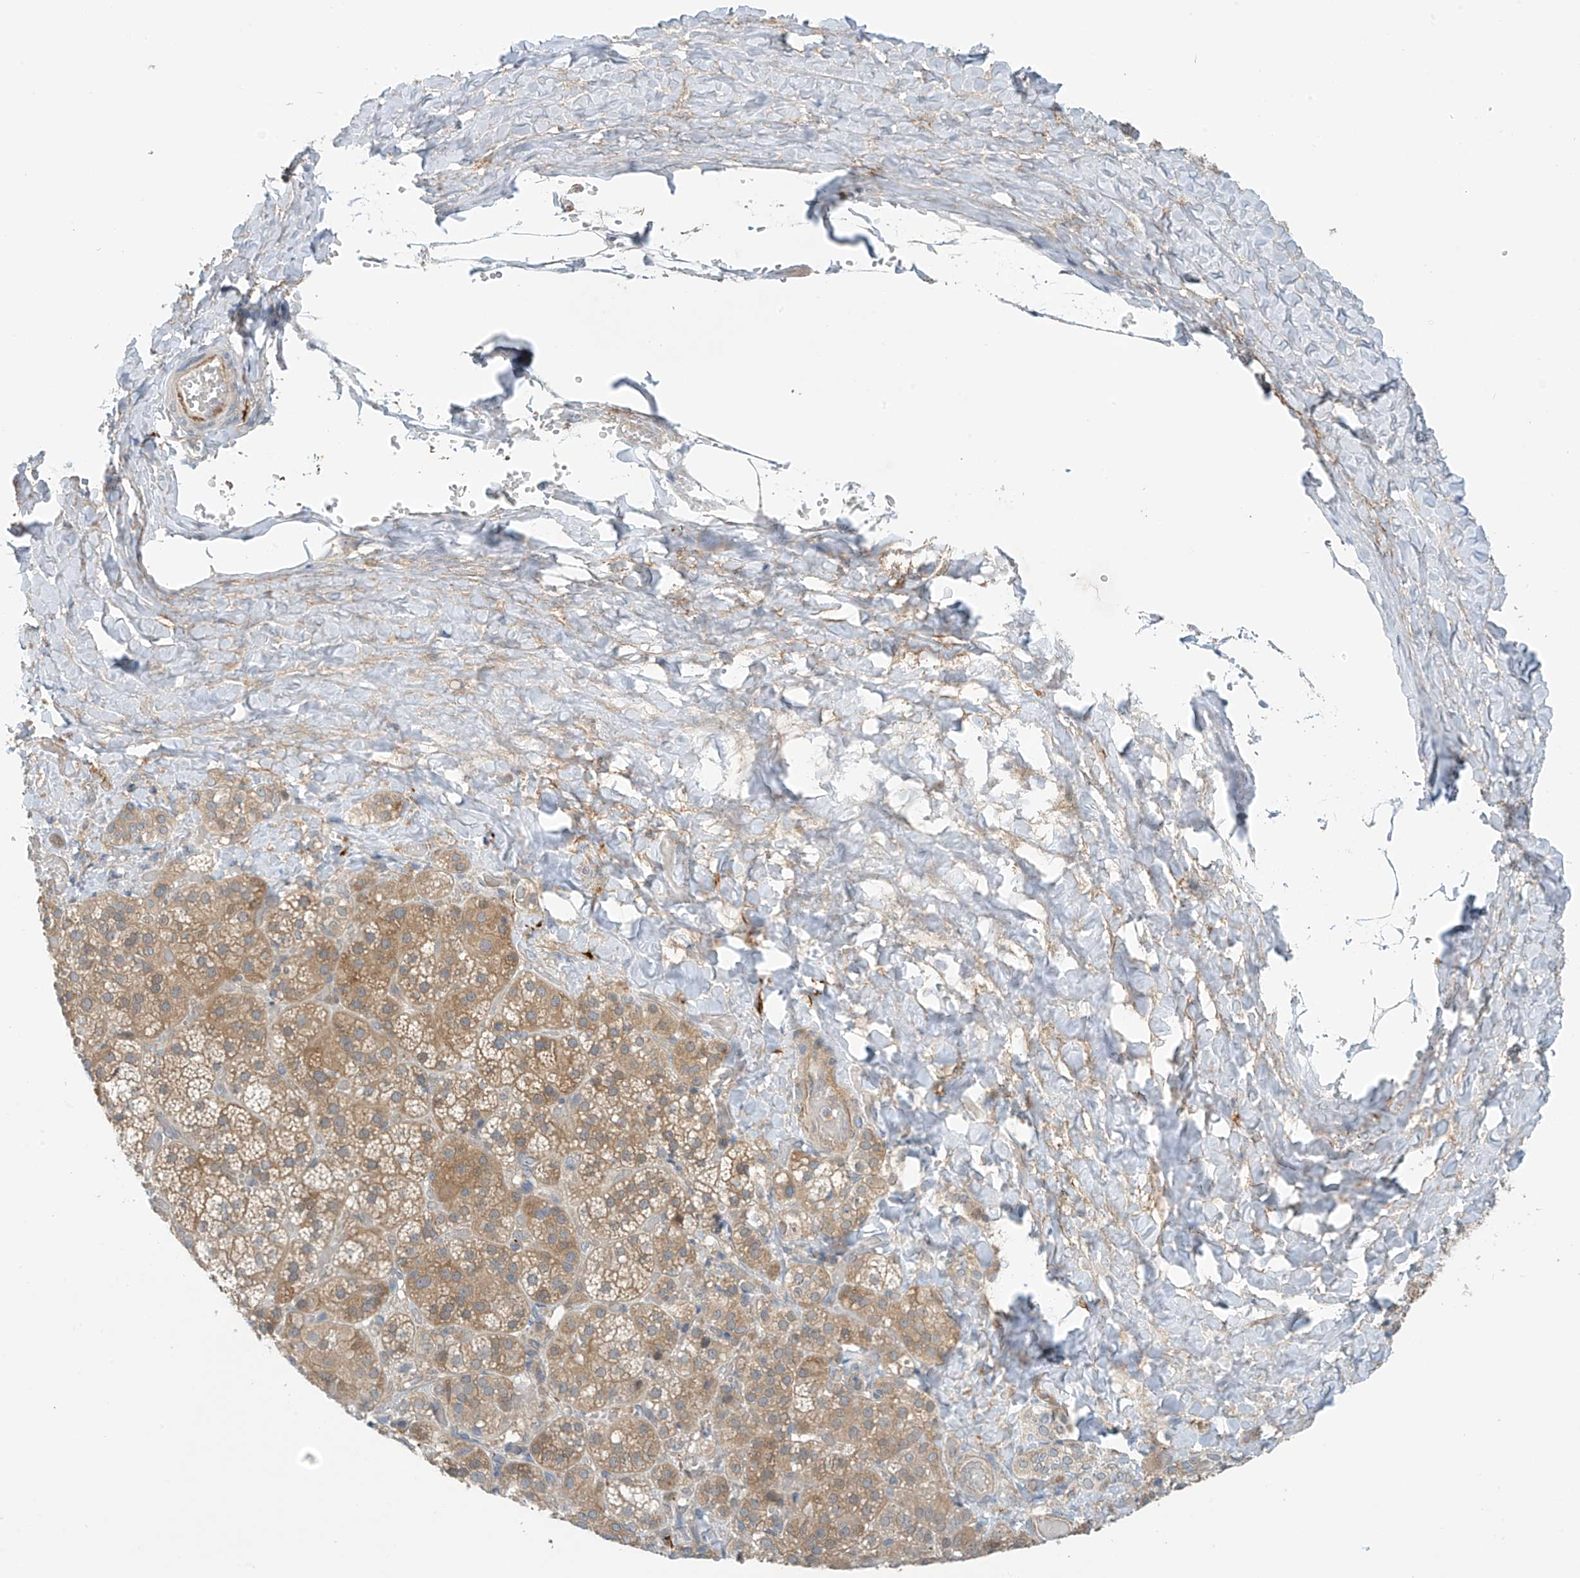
{"staining": {"intensity": "moderate", "quantity": "25%-75%", "location": "cytoplasmic/membranous"}, "tissue": "adrenal gland", "cell_type": "Glandular cells", "image_type": "normal", "snomed": [{"axis": "morphology", "description": "Normal tissue, NOS"}, {"axis": "topography", "description": "Adrenal gland"}], "caption": "Immunohistochemical staining of normal adrenal gland reveals moderate cytoplasmic/membranous protein positivity in about 25%-75% of glandular cells. Ihc stains the protein in brown and the nuclei are stained blue.", "gene": "FSD1L", "patient": {"sex": "female", "age": 59}}